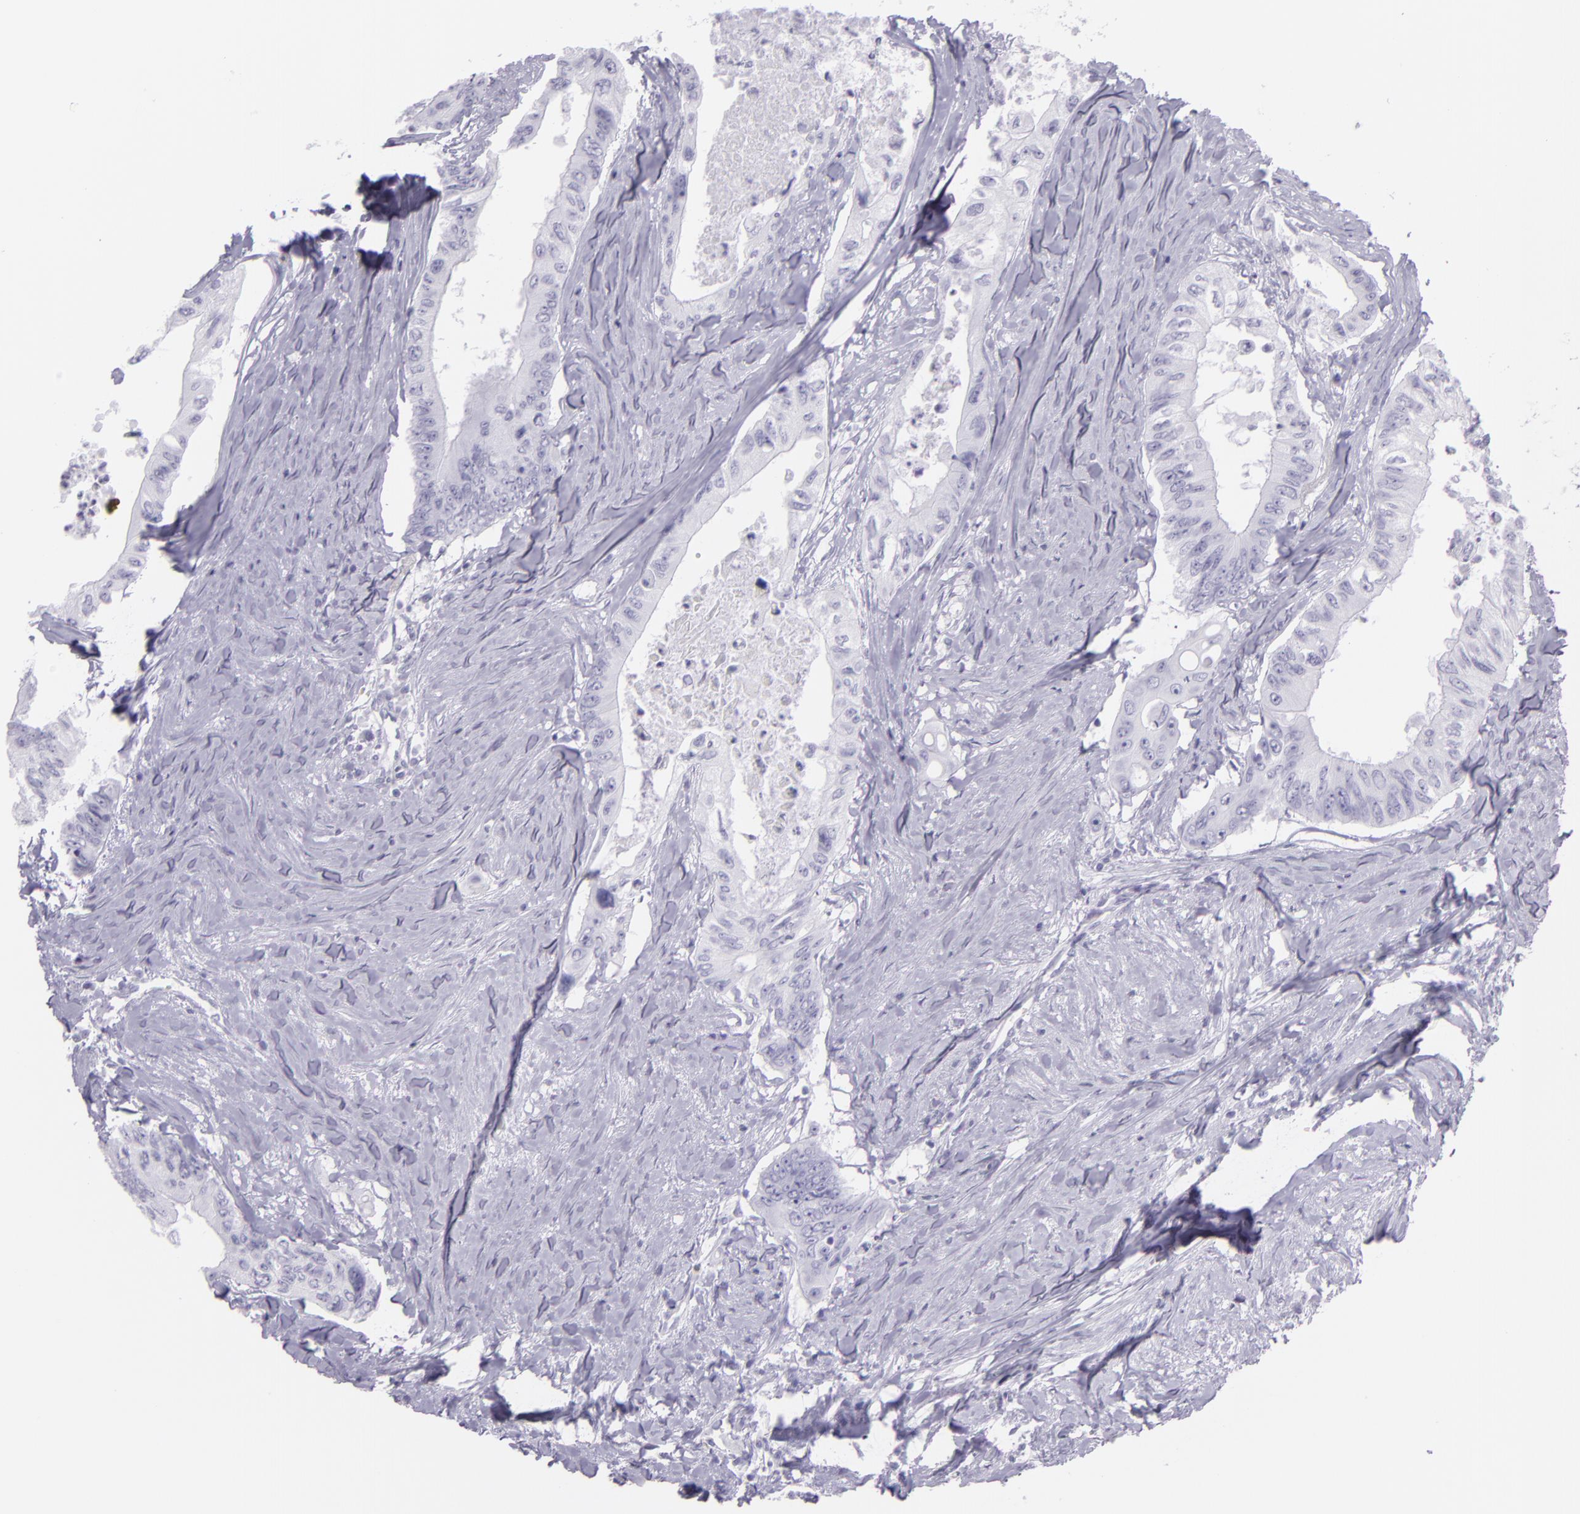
{"staining": {"intensity": "negative", "quantity": "none", "location": "none"}, "tissue": "colorectal cancer", "cell_type": "Tumor cells", "image_type": "cancer", "snomed": [{"axis": "morphology", "description": "Adenocarcinoma, NOS"}, {"axis": "topography", "description": "Colon"}], "caption": "Micrograph shows no protein staining in tumor cells of colorectal cancer tissue. Brightfield microscopy of IHC stained with DAB (brown) and hematoxylin (blue), captured at high magnification.", "gene": "MUC6", "patient": {"sex": "male", "age": 65}}